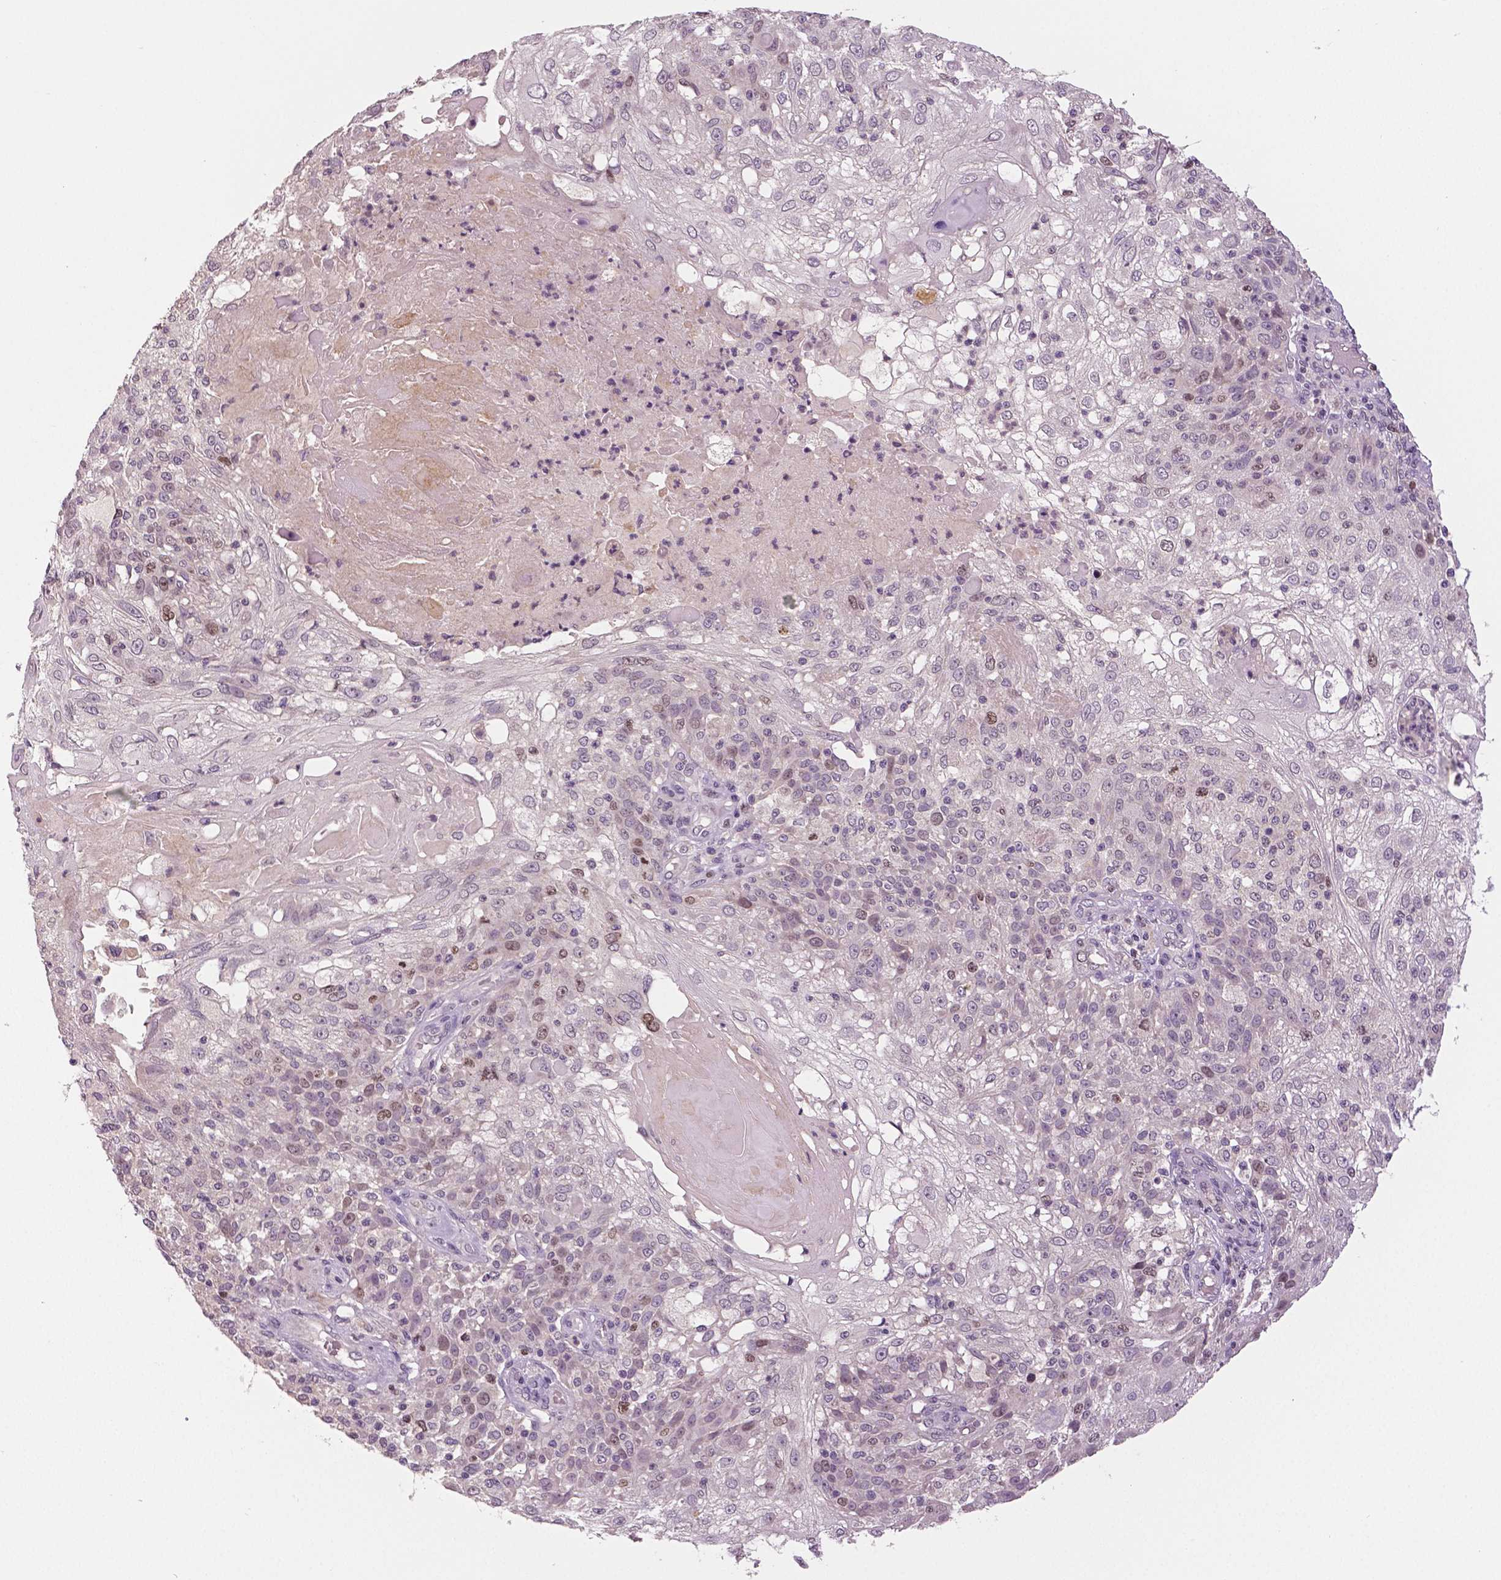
{"staining": {"intensity": "moderate", "quantity": "<25%", "location": "nuclear"}, "tissue": "skin cancer", "cell_type": "Tumor cells", "image_type": "cancer", "snomed": [{"axis": "morphology", "description": "Normal tissue, NOS"}, {"axis": "morphology", "description": "Squamous cell carcinoma, NOS"}, {"axis": "topography", "description": "Skin"}], "caption": "This micrograph reveals immunohistochemistry staining of skin cancer, with low moderate nuclear staining in approximately <25% of tumor cells.", "gene": "MKI67", "patient": {"sex": "female", "age": 83}}